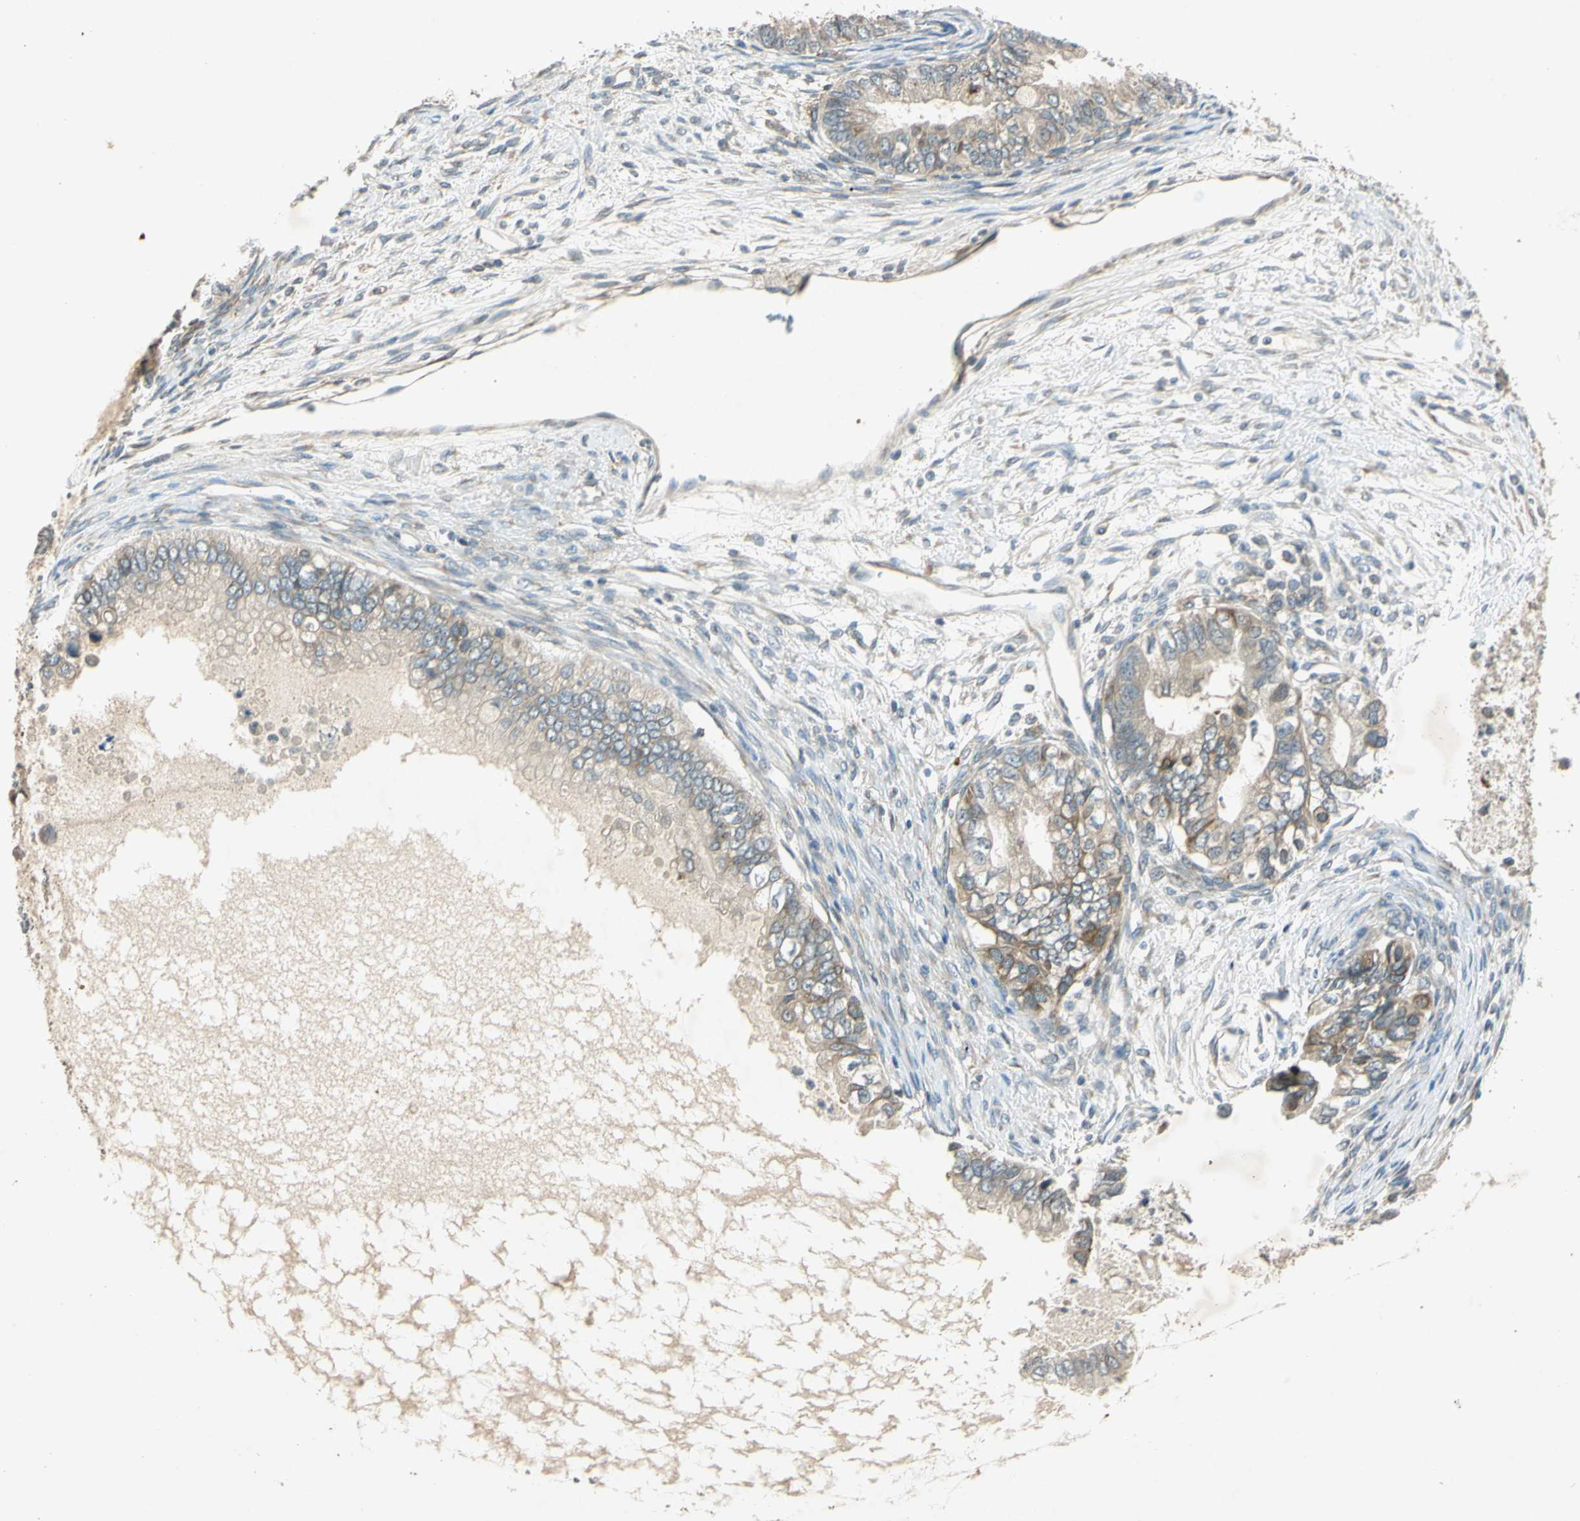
{"staining": {"intensity": "moderate", "quantity": "25%-75%", "location": "cytoplasmic/membranous"}, "tissue": "ovarian cancer", "cell_type": "Tumor cells", "image_type": "cancer", "snomed": [{"axis": "morphology", "description": "Cystadenocarcinoma, mucinous, NOS"}, {"axis": "topography", "description": "Ovary"}], "caption": "Protein expression analysis of human ovarian cancer reveals moderate cytoplasmic/membranous staining in about 25%-75% of tumor cells.", "gene": "RPS6KB2", "patient": {"sex": "female", "age": 80}}